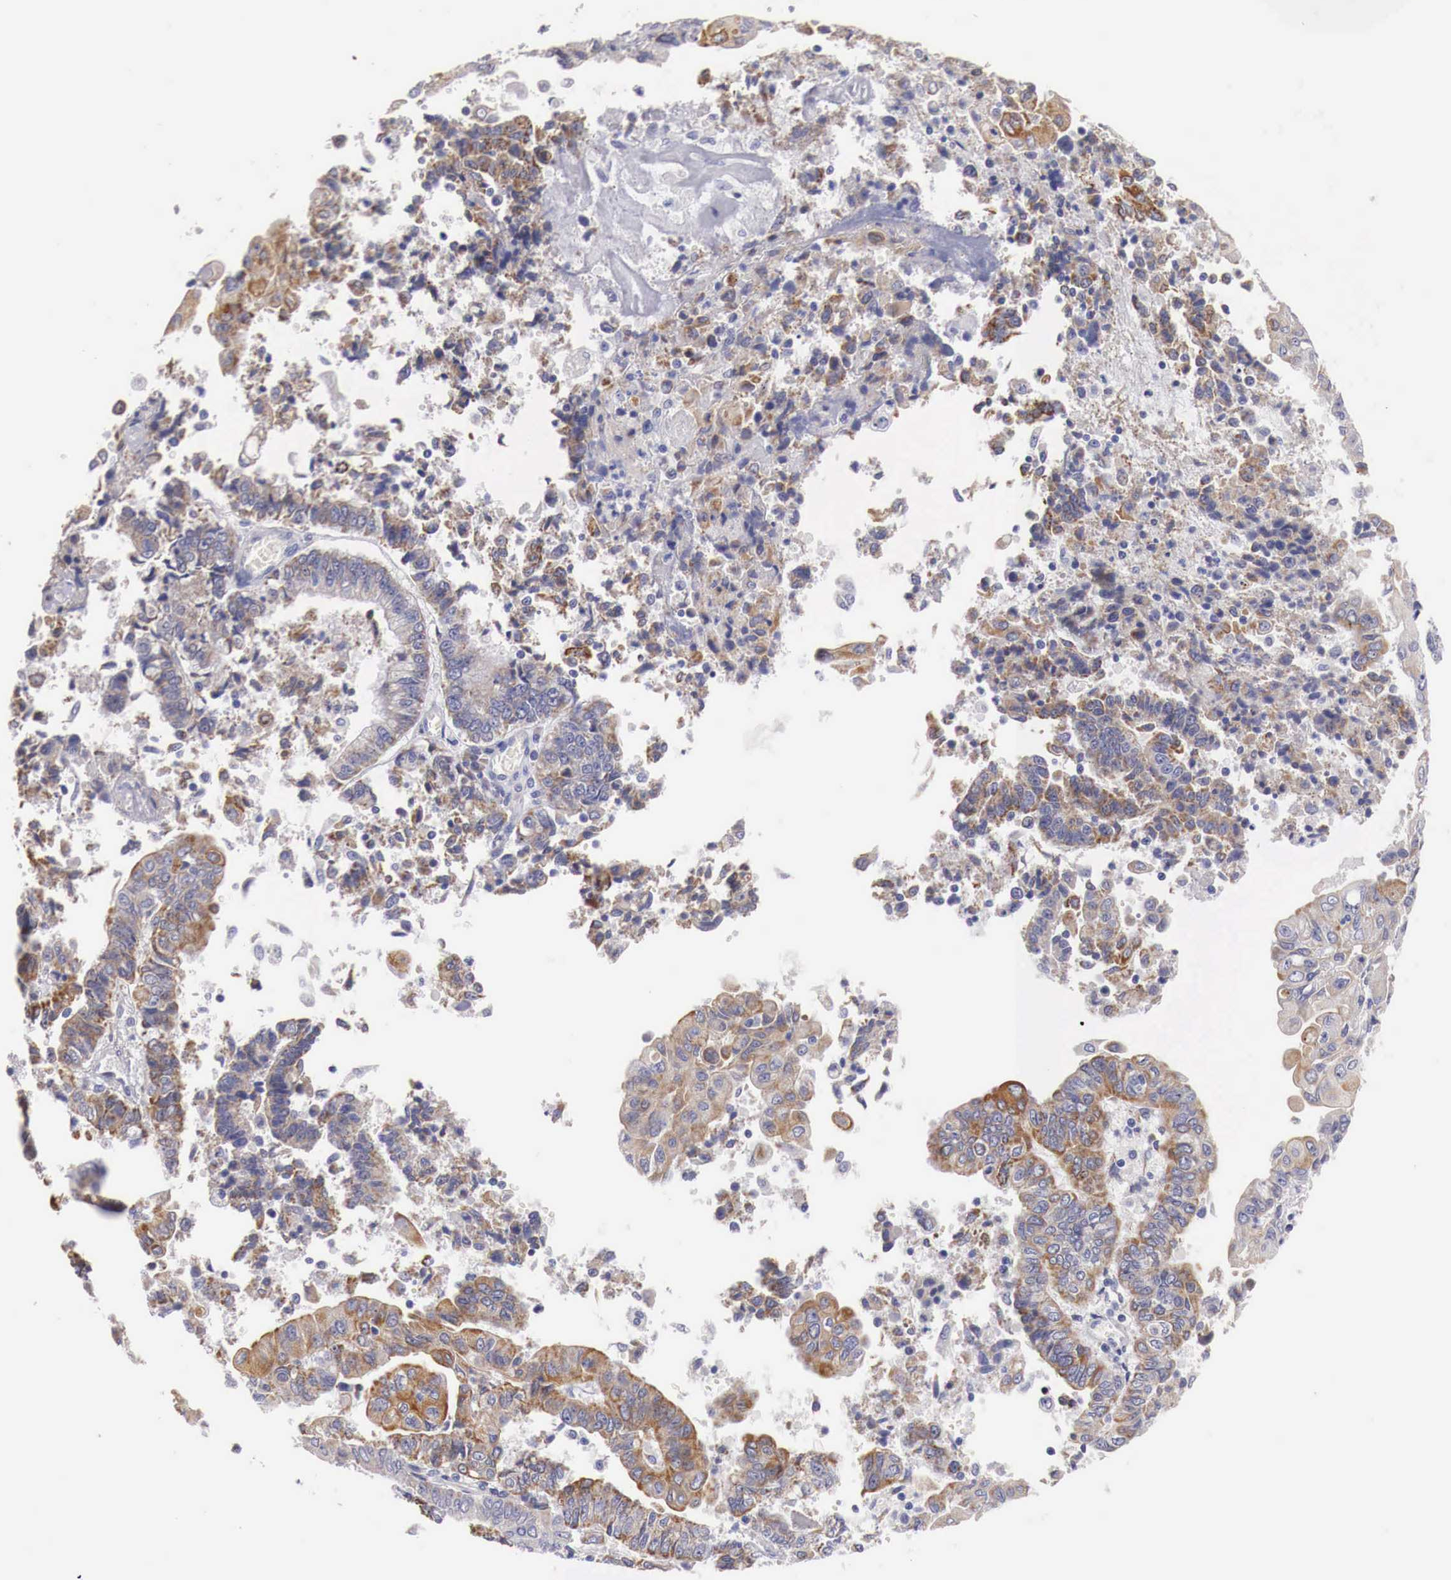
{"staining": {"intensity": "moderate", "quantity": "25%-75%", "location": "cytoplasmic/membranous"}, "tissue": "endometrial cancer", "cell_type": "Tumor cells", "image_type": "cancer", "snomed": [{"axis": "morphology", "description": "Adenocarcinoma, NOS"}, {"axis": "topography", "description": "Endometrium"}], "caption": "Human endometrial cancer stained with a protein marker shows moderate staining in tumor cells.", "gene": "NREP", "patient": {"sex": "female", "age": 75}}